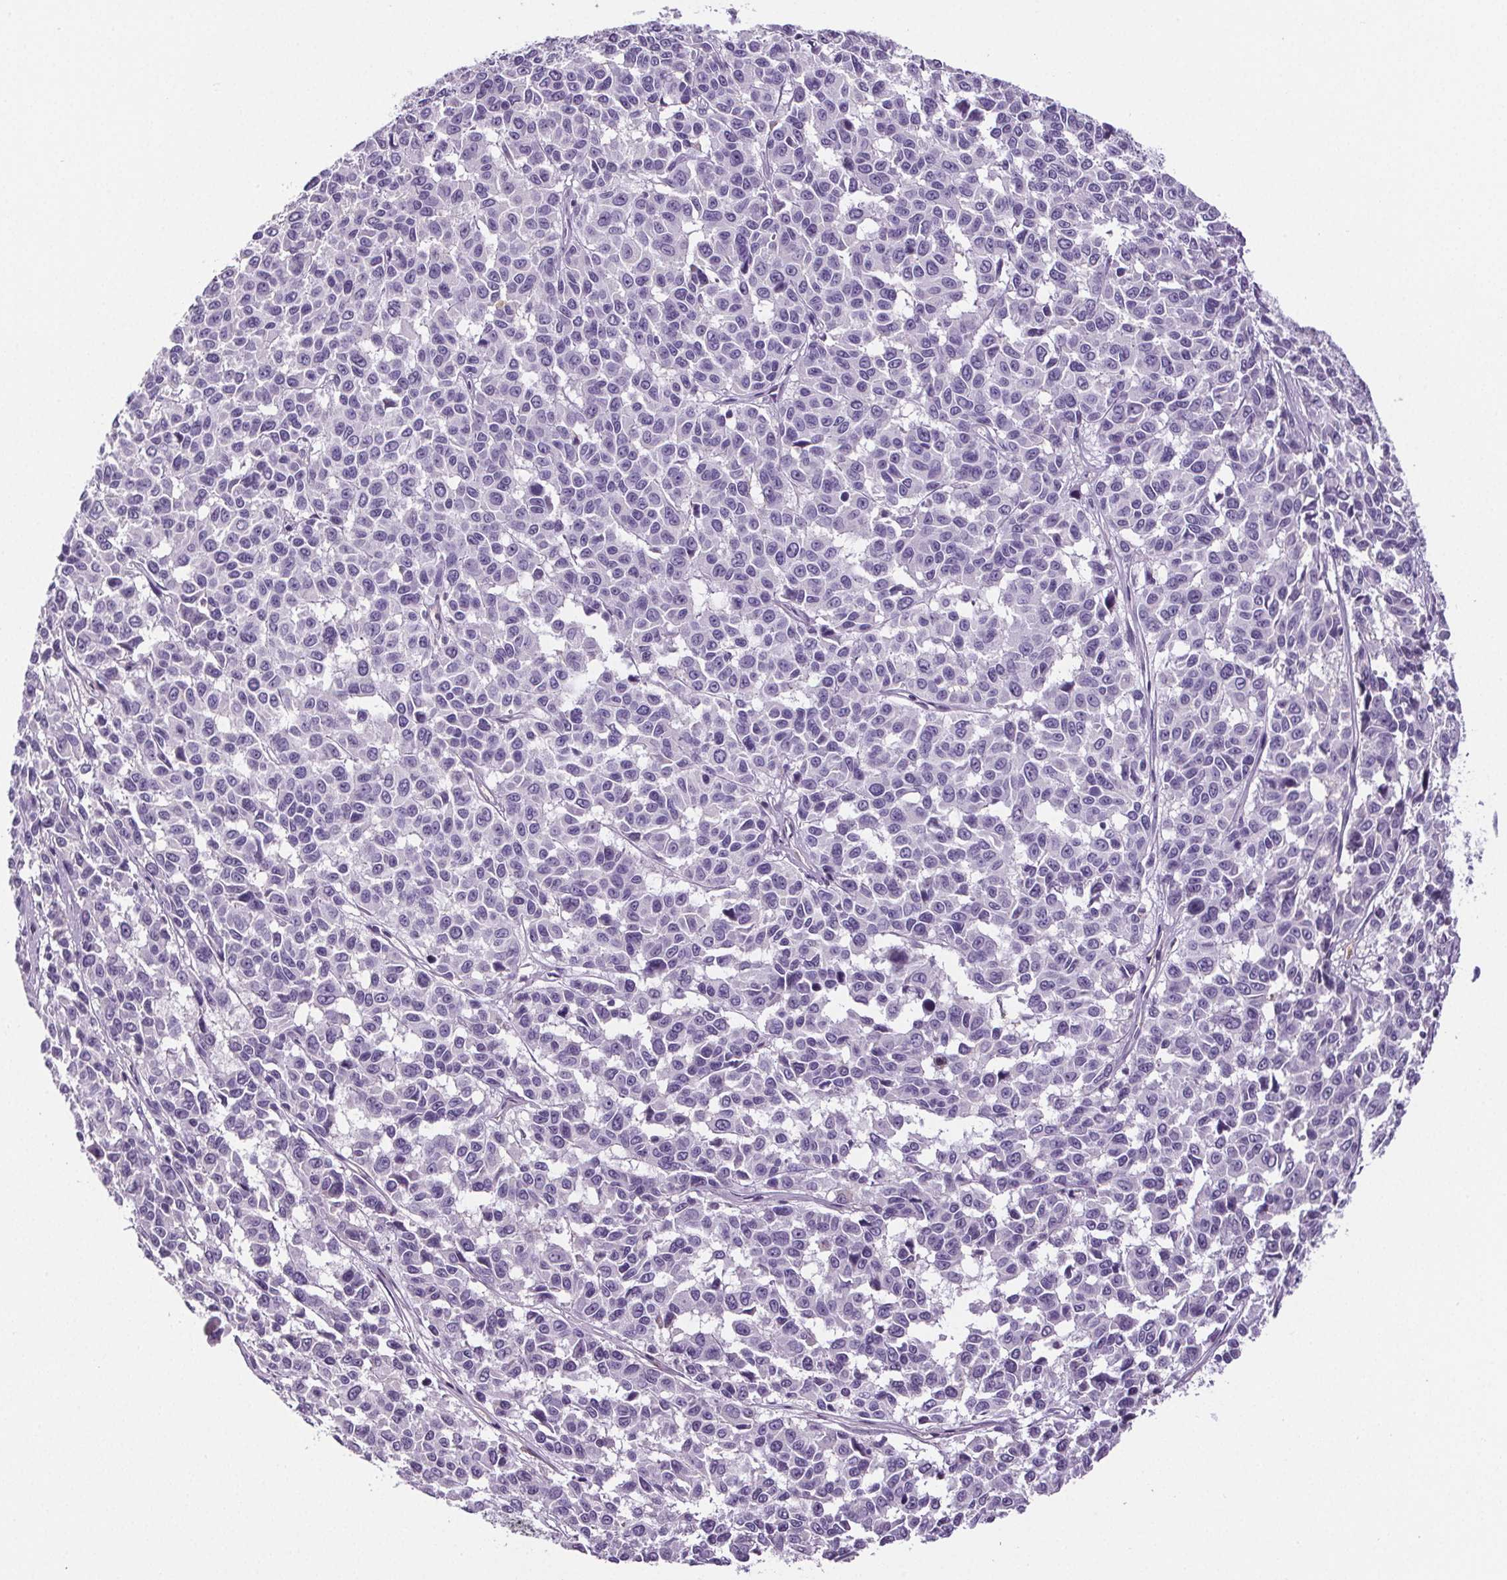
{"staining": {"intensity": "negative", "quantity": "none", "location": "none"}, "tissue": "melanoma", "cell_type": "Tumor cells", "image_type": "cancer", "snomed": [{"axis": "morphology", "description": "Malignant melanoma, NOS"}, {"axis": "topography", "description": "Skin"}], "caption": "Human melanoma stained for a protein using IHC reveals no positivity in tumor cells.", "gene": "CD5L", "patient": {"sex": "female", "age": 66}}